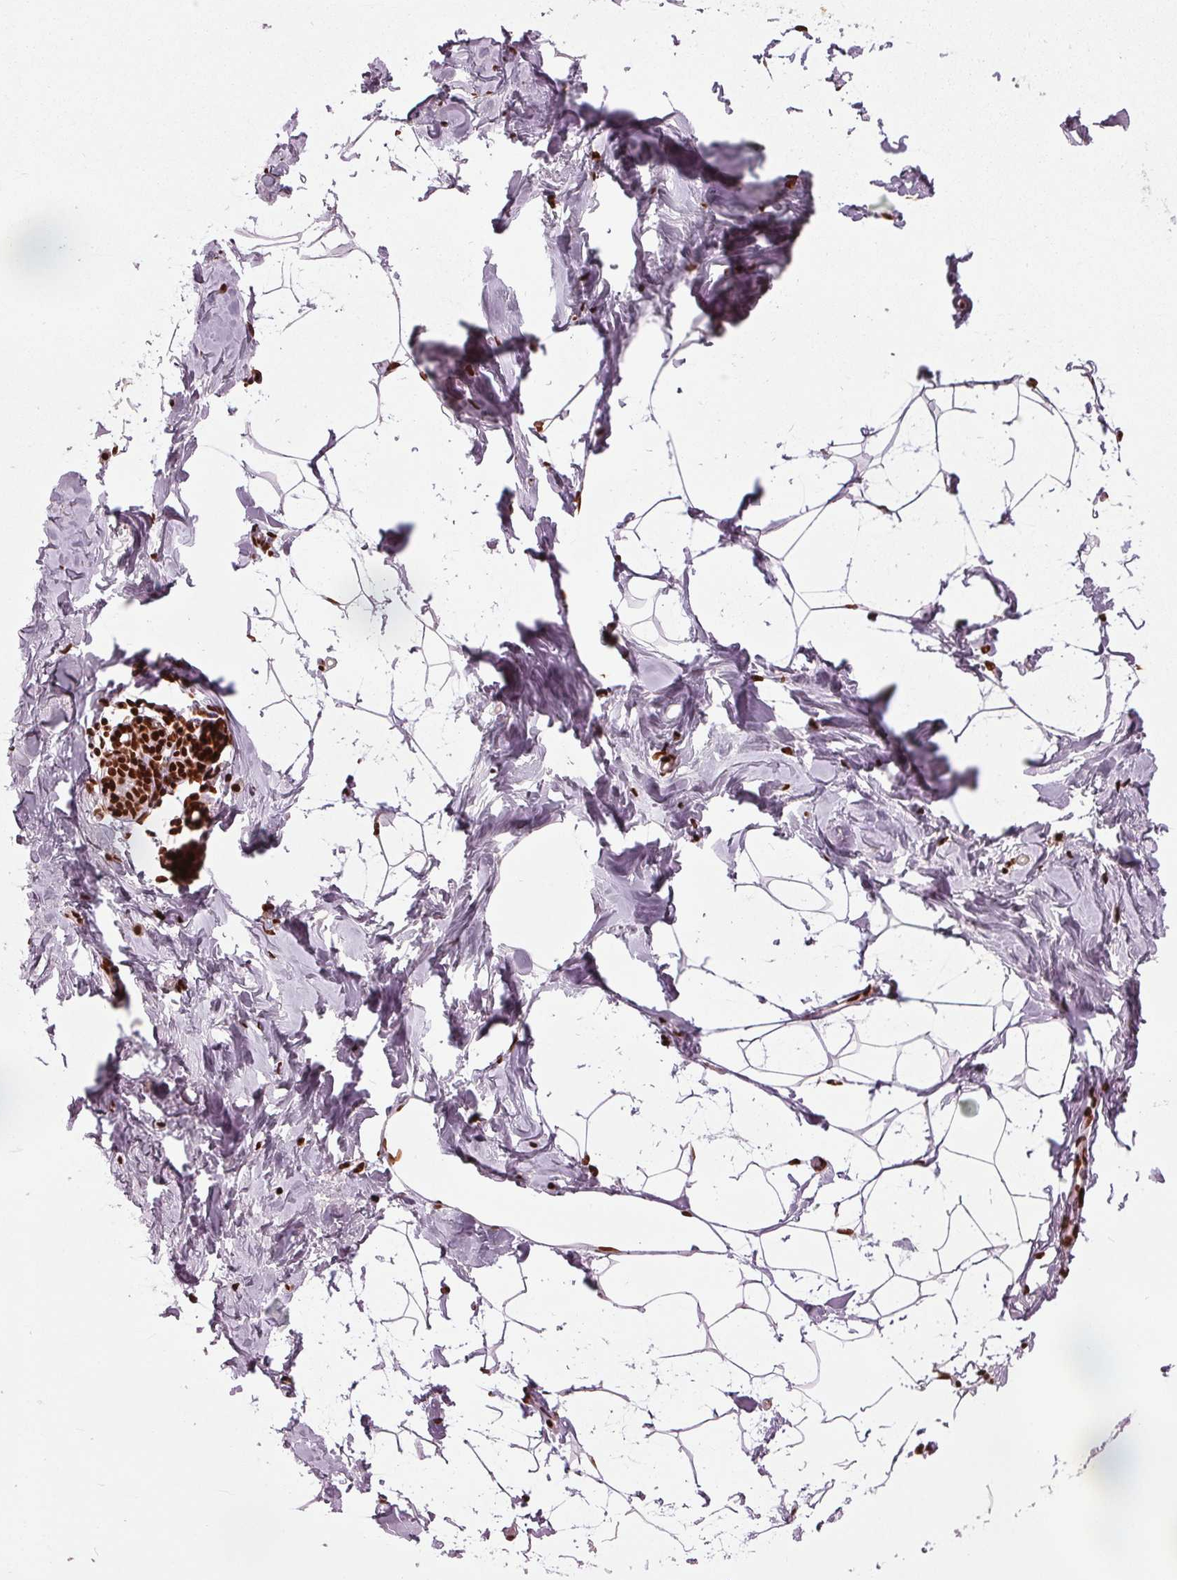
{"staining": {"intensity": "strong", "quantity": ">75%", "location": "nuclear"}, "tissue": "breast", "cell_type": "Adipocytes", "image_type": "normal", "snomed": [{"axis": "morphology", "description": "Normal tissue, NOS"}, {"axis": "topography", "description": "Breast"}], "caption": "Strong nuclear expression is present in approximately >75% of adipocytes in normal breast.", "gene": "BRD4", "patient": {"sex": "female", "age": 32}}